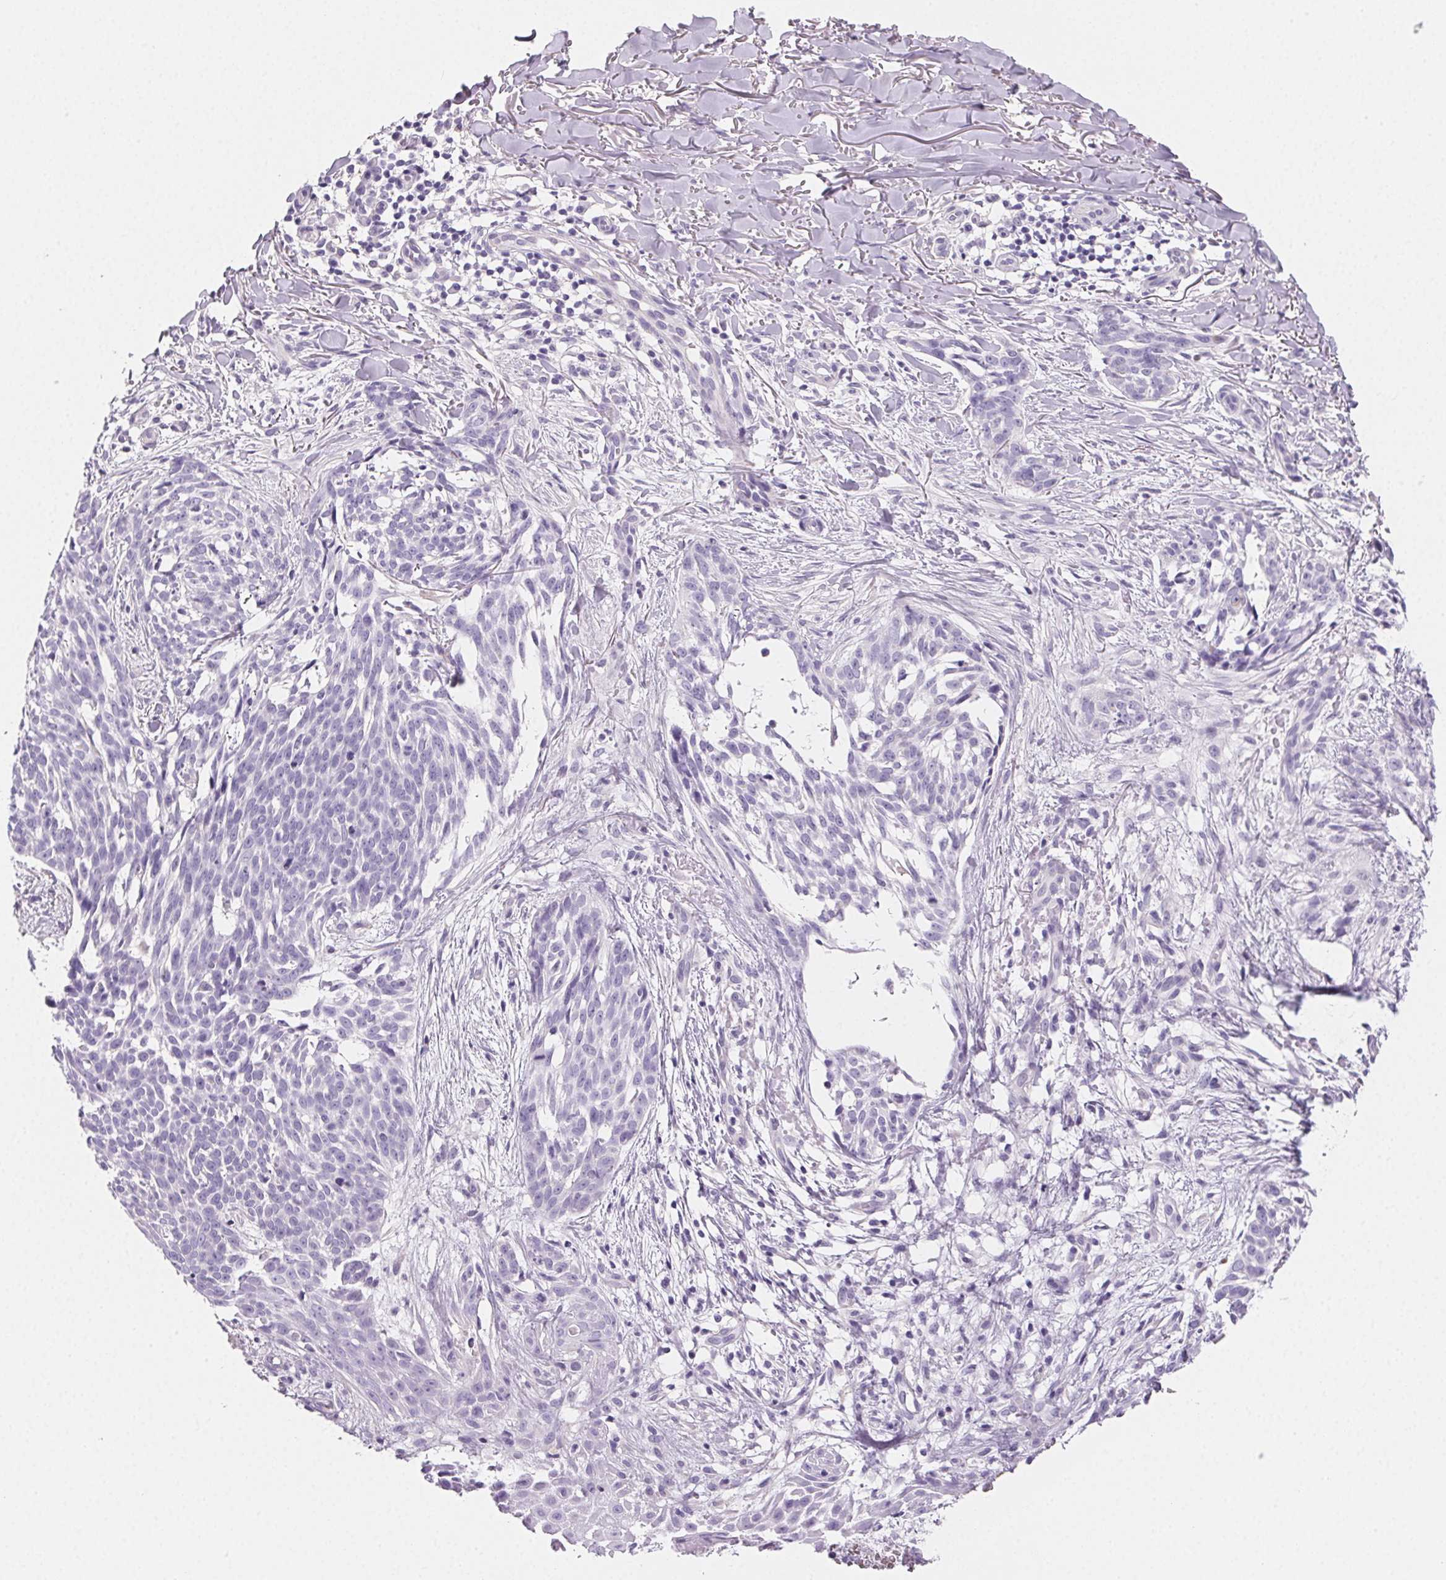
{"staining": {"intensity": "negative", "quantity": "none", "location": "none"}, "tissue": "skin cancer", "cell_type": "Tumor cells", "image_type": "cancer", "snomed": [{"axis": "morphology", "description": "Basal cell carcinoma"}, {"axis": "topography", "description": "Skin"}], "caption": "This is an immunohistochemistry (IHC) photomicrograph of skin basal cell carcinoma. There is no staining in tumor cells.", "gene": "PRSS3", "patient": {"sex": "male", "age": 88}}